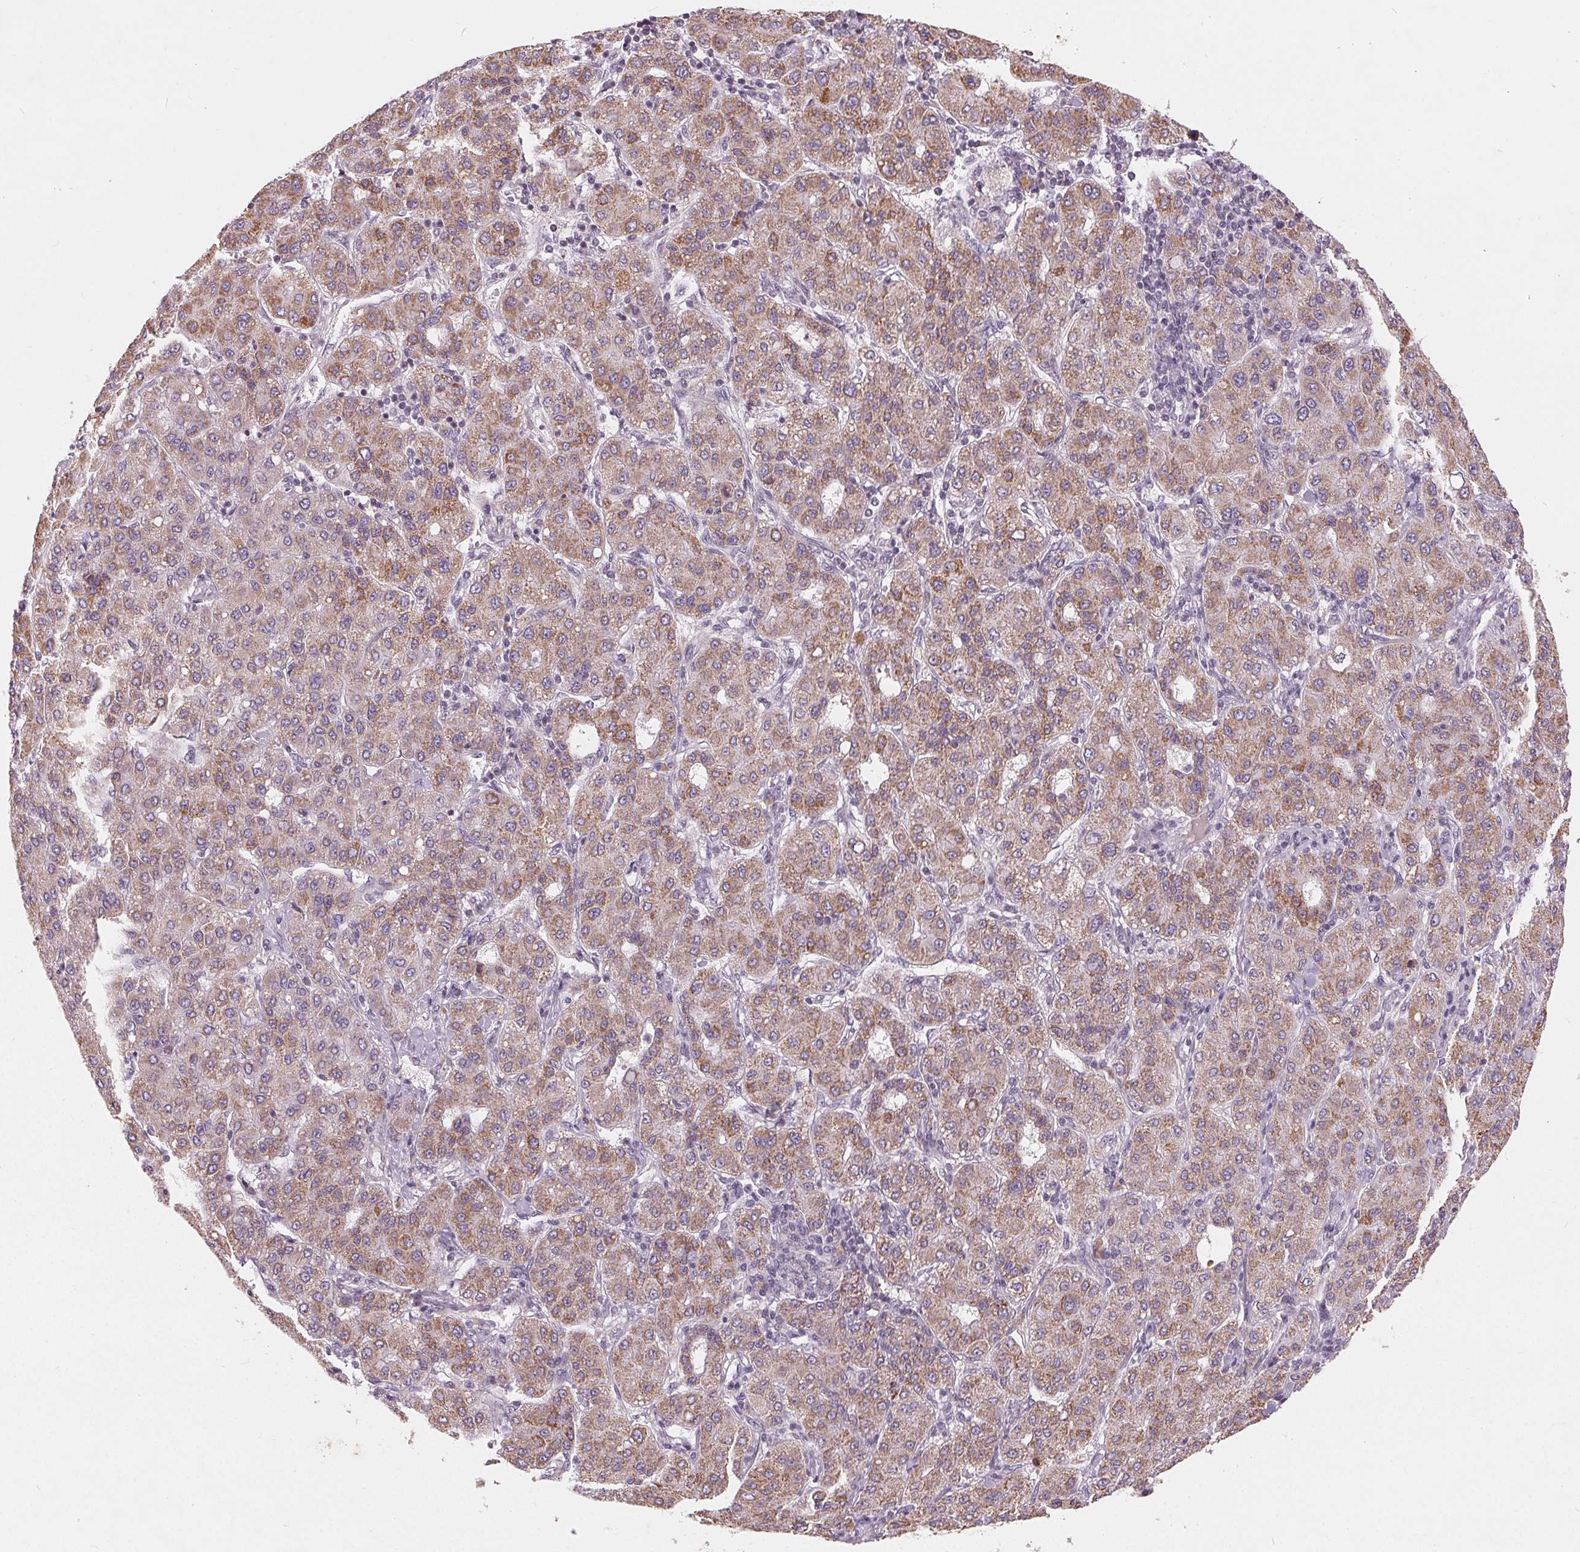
{"staining": {"intensity": "weak", "quantity": ">75%", "location": "cytoplasmic/membranous"}, "tissue": "liver cancer", "cell_type": "Tumor cells", "image_type": "cancer", "snomed": [{"axis": "morphology", "description": "Carcinoma, Hepatocellular, NOS"}, {"axis": "topography", "description": "Liver"}], "caption": "This image reveals immunohistochemistry (IHC) staining of hepatocellular carcinoma (liver), with low weak cytoplasmic/membranous expression in approximately >75% of tumor cells.", "gene": "TRIM60", "patient": {"sex": "male", "age": 65}}